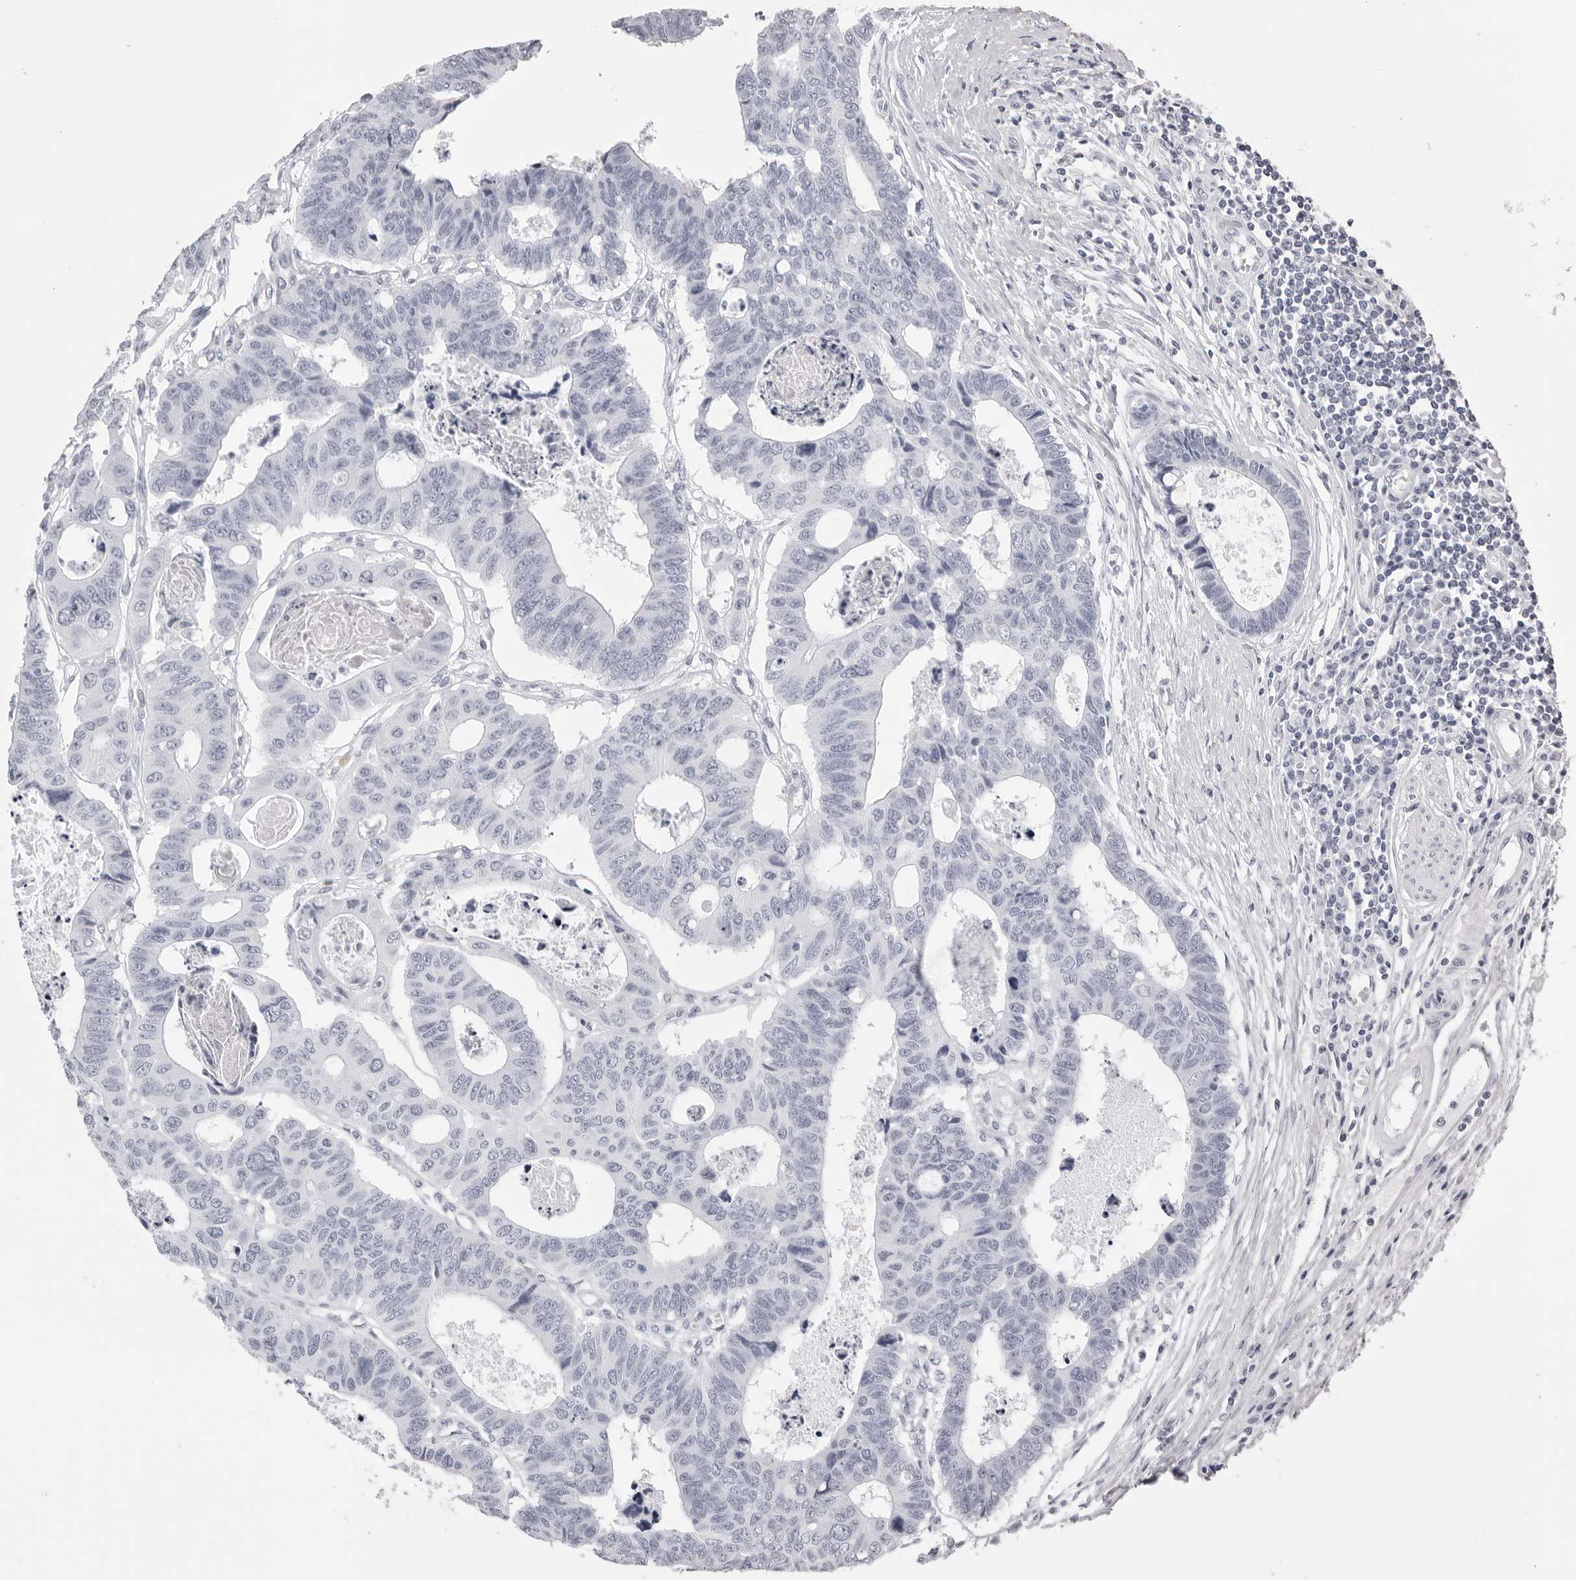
{"staining": {"intensity": "negative", "quantity": "none", "location": "none"}, "tissue": "colorectal cancer", "cell_type": "Tumor cells", "image_type": "cancer", "snomed": [{"axis": "morphology", "description": "Adenocarcinoma, NOS"}, {"axis": "topography", "description": "Rectum"}], "caption": "Colorectal adenocarcinoma stained for a protein using IHC exhibits no positivity tumor cells.", "gene": "RHO", "patient": {"sex": "male", "age": 84}}